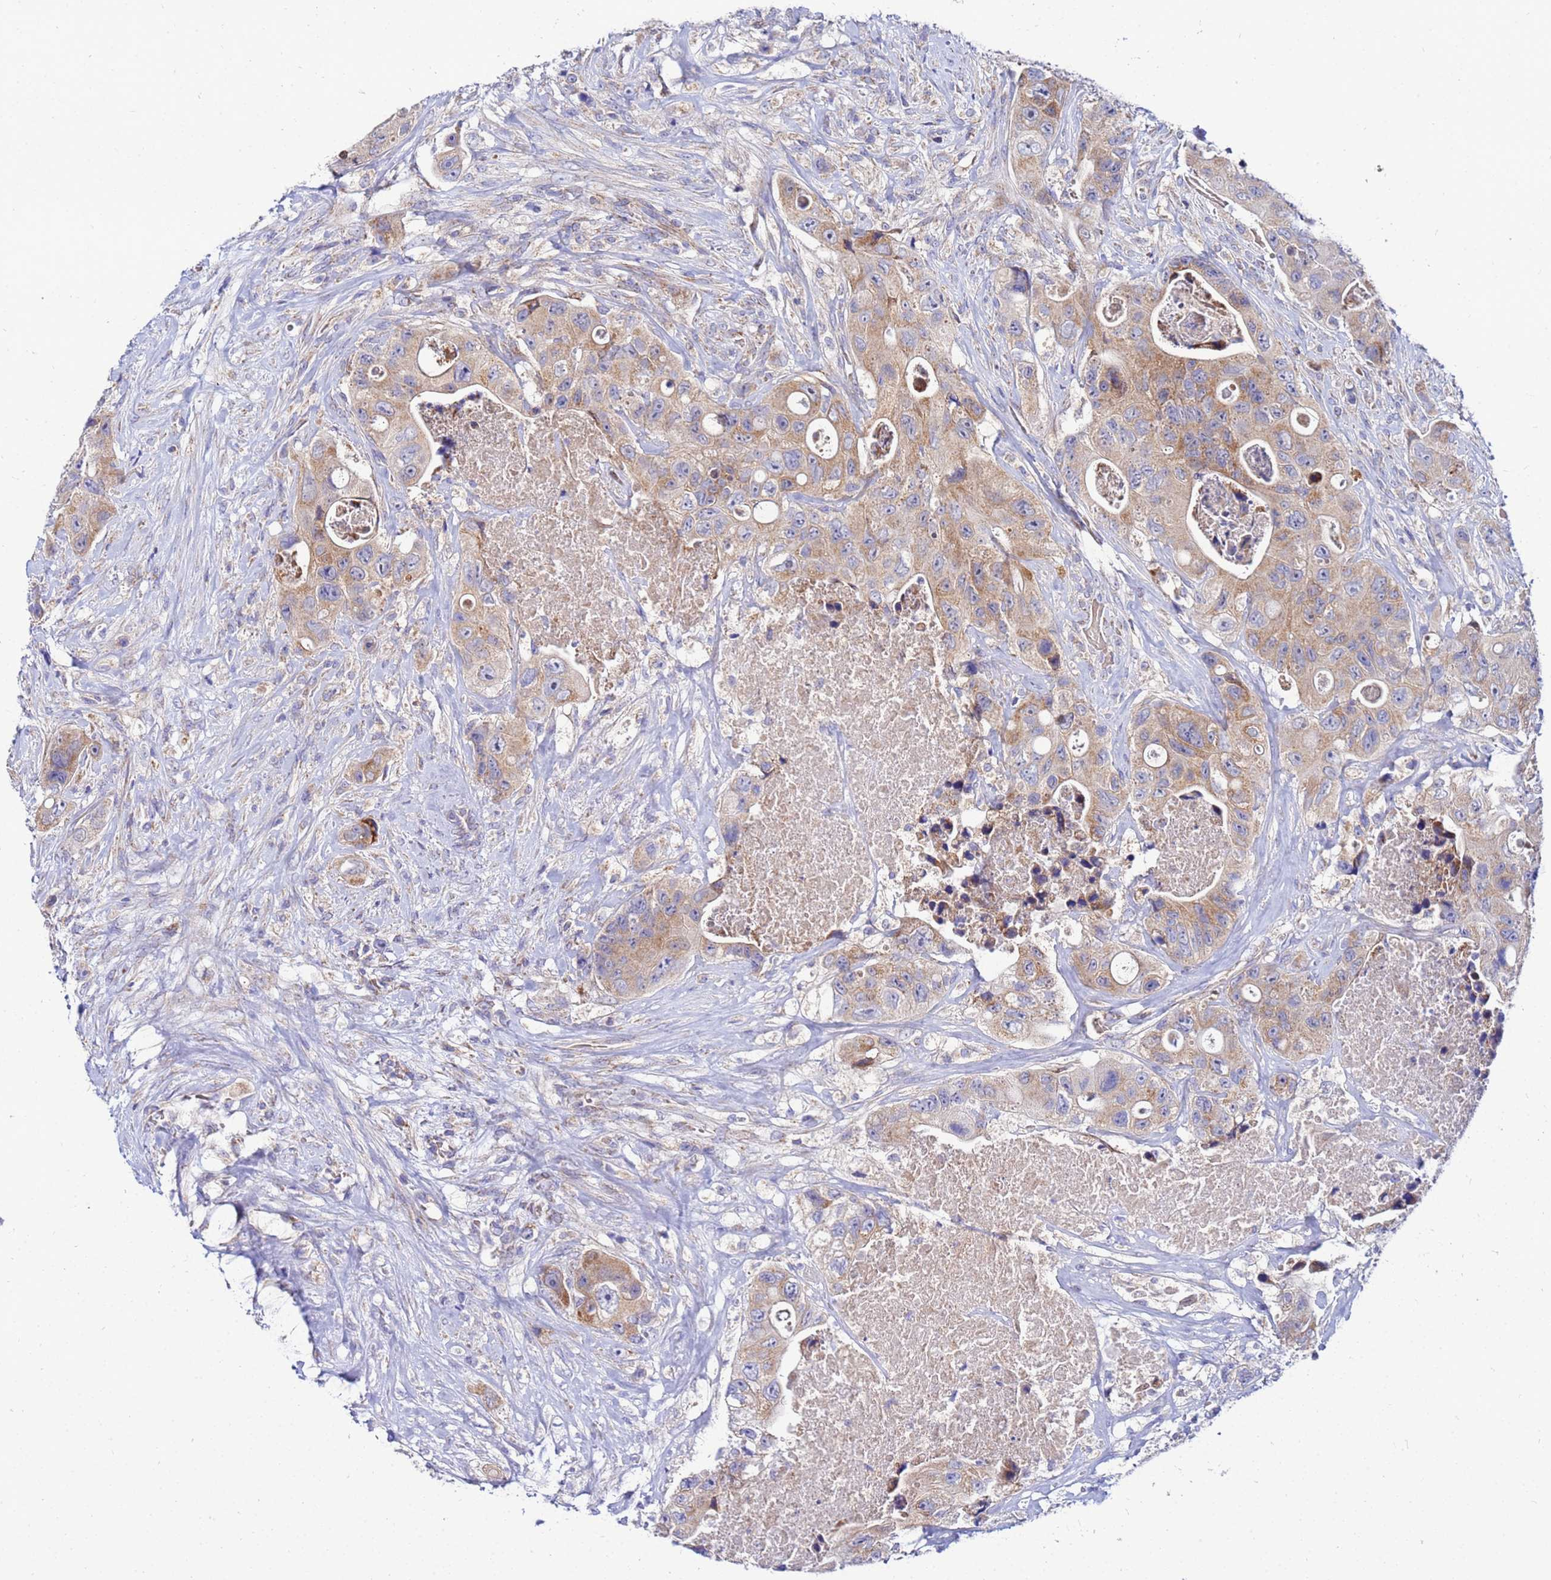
{"staining": {"intensity": "moderate", "quantity": ">75%", "location": "cytoplasmic/membranous"}, "tissue": "colorectal cancer", "cell_type": "Tumor cells", "image_type": "cancer", "snomed": [{"axis": "morphology", "description": "Adenocarcinoma, NOS"}, {"axis": "topography", "description": "Colon"}], "caption": "A photomicrograph of adenocarcinoma (colorectal) stained for a protein displays moderate cytoplasmic/membranous brown staining in tumor cells.", "gene": "FAHD2A", "patient": {"sex": "female", "age": 46}}